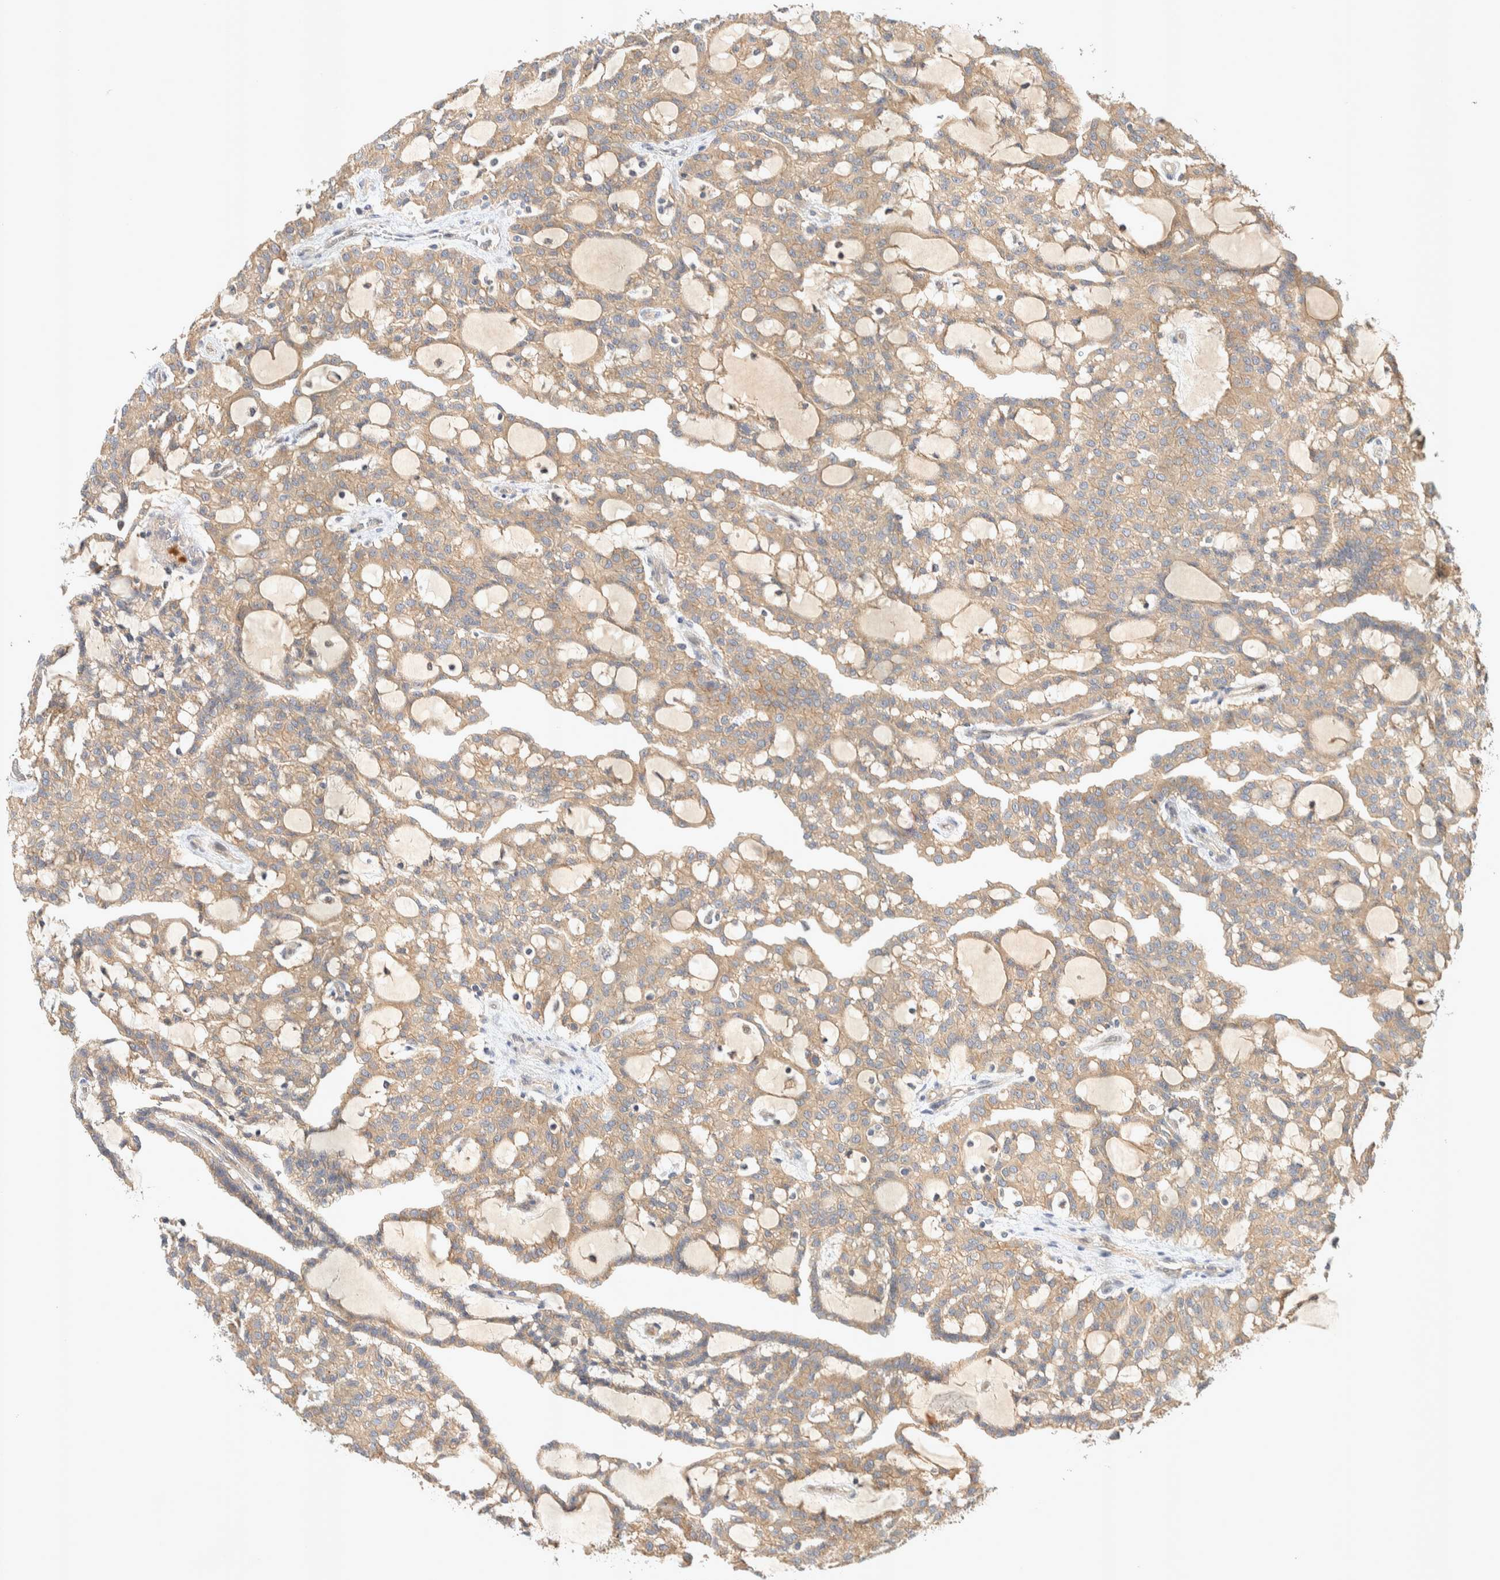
{"staining": {"intensity": "weak", "quantity": ">75%", "location": "cytoplasmic/membranous"}, "tissue": "renal cancer", "cell_type": "Tumor cells", "image_type": "cancer", "snomed": [{"axis": "morphology", "description": "Adenocarcinoma, NOS"}, {"axis": "topography", "description": "Kidney"}], "caption": "Immunohistochemistry photomicrograph of human renal cancer stained for a protein (brown), which demonstrates low levels of weak cytoplasmic/membranous expression in about >75% of tumor cells.", "gene": "PXK", "patient": {"sex": "male", "age": 63}}